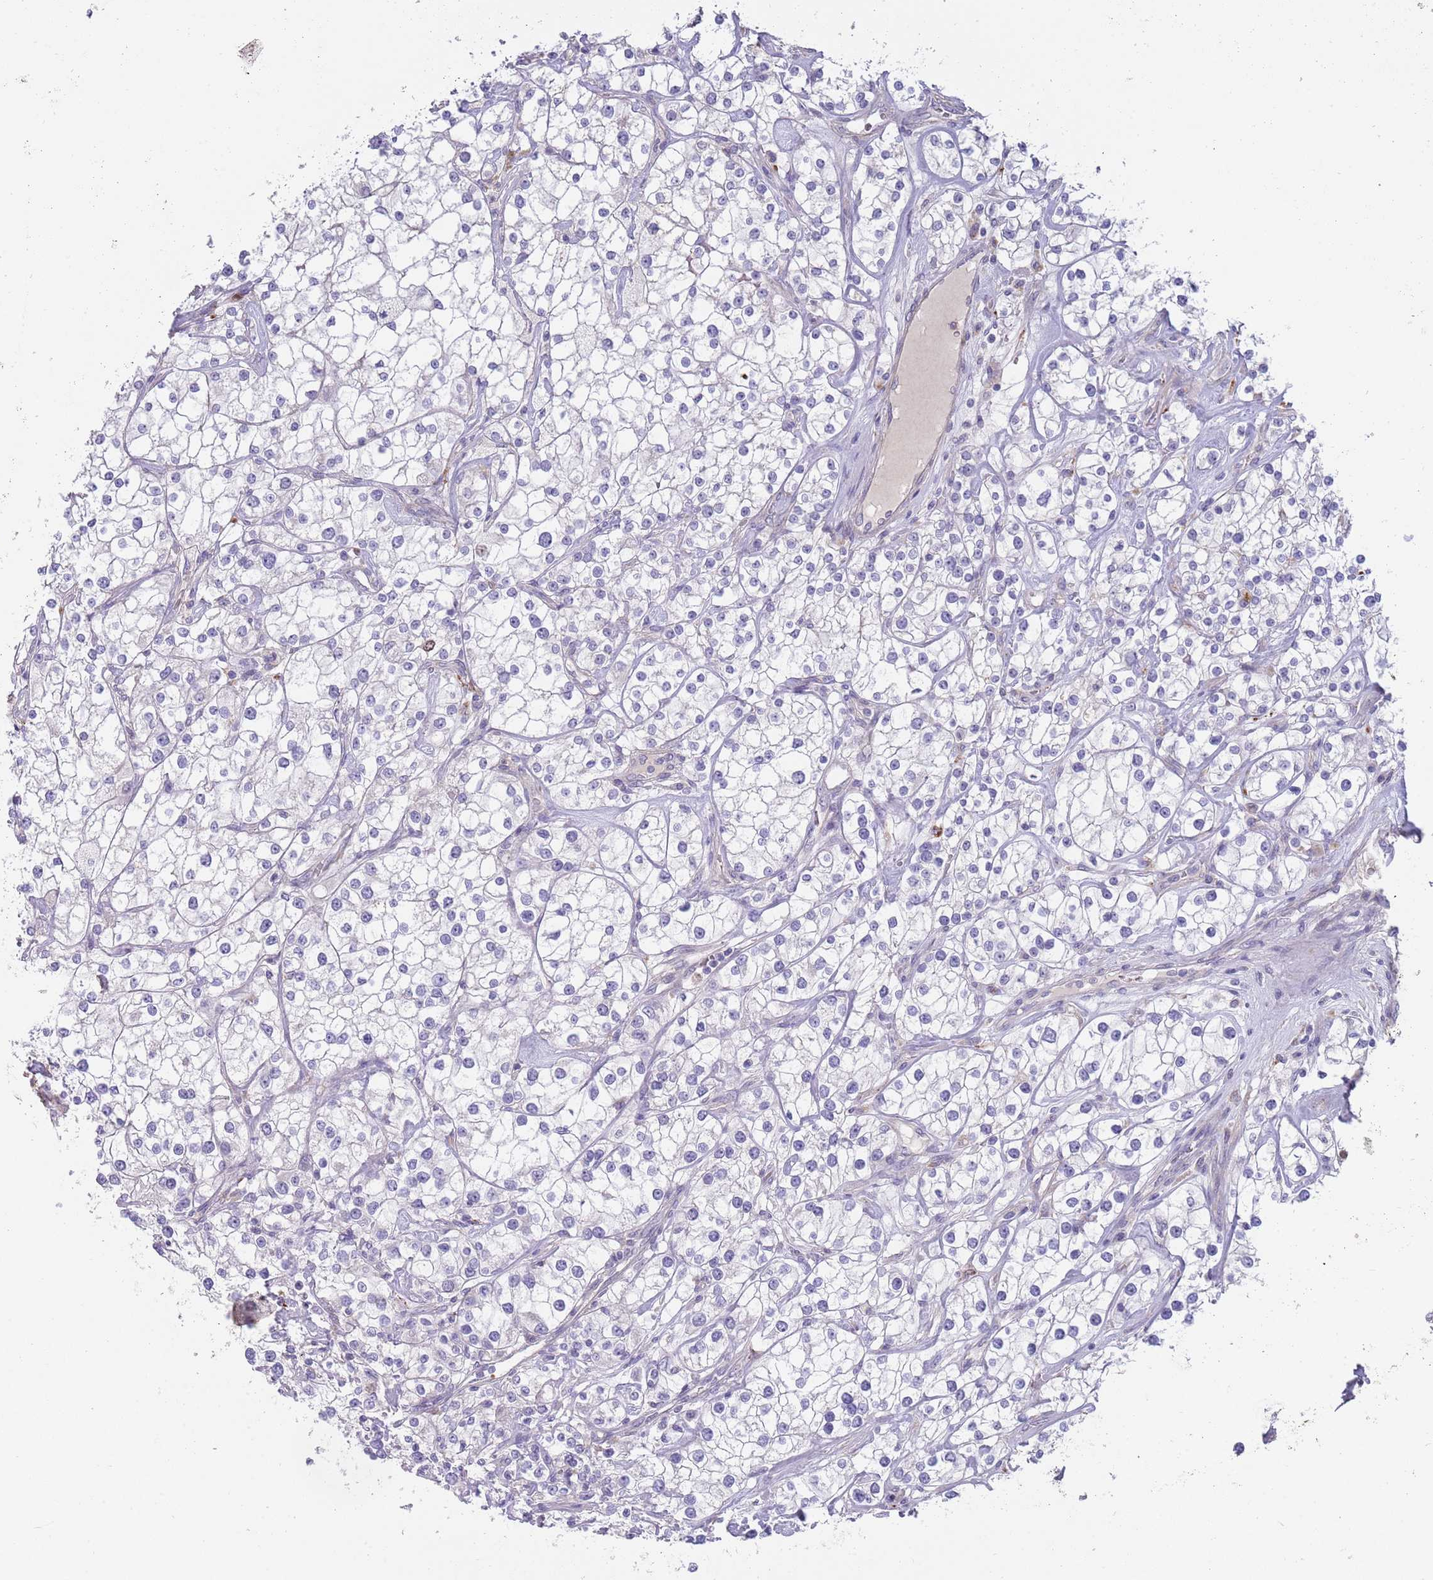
{"staining": {"intensity": "negative", "quantity": "none", "location": "none"}, "tissue": "renal cancer", "cell_type": "Tumor cells", "image_type": "cancer", "snomed": [{"axis": "morphology", "description": "Adenocarcinoma, NOS"}, {"axis": "topography", "description": "Kidney"}], "caption": "This is a micrograph of immunohistochemistry staining of renal adenocarcinoma, which shows no positivity in tumor cells.", "gene": "PIMREG", "patient": {"sex": "male", "age": 77}}